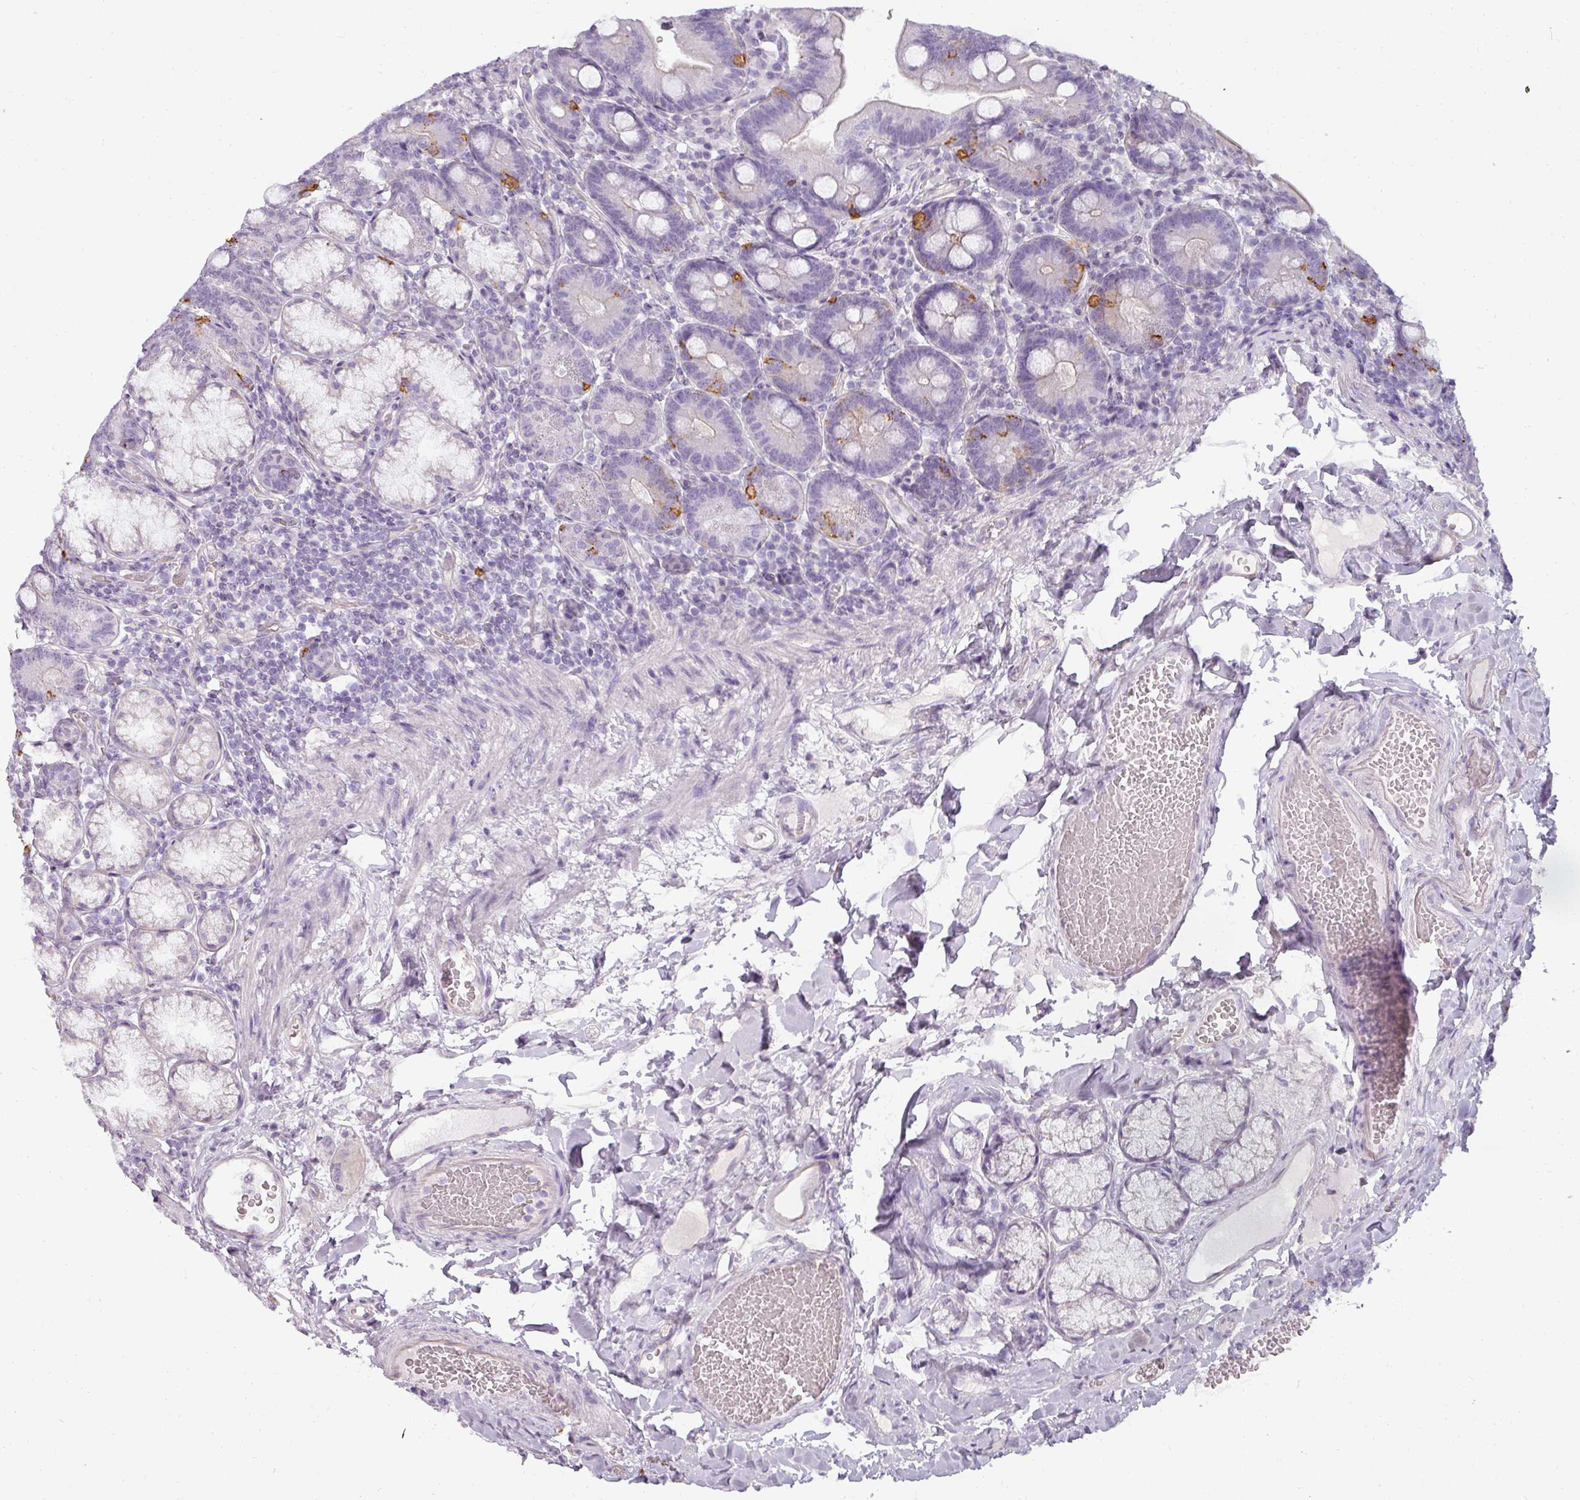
{"staining": {"intensity": "strong", "quantity": "<25%", "location": "cytoplasmic/membranous"}, "tissue": "duodenum", "cell_type": "Glandular cells", "image_type": "normal", "snomed": [{"axis": "morphology", "description": "Normal tissue, NOS"}, {"axis": "topography", "description": "Duodenum"}], "caption": "Duodenum stained for a protein (brown) reveals strong cytoplasmic/membranous positive staining in approximately <25% of glandular cells.", "gene": "ASB1", "patient": {"sex": "female", "age": 67}}